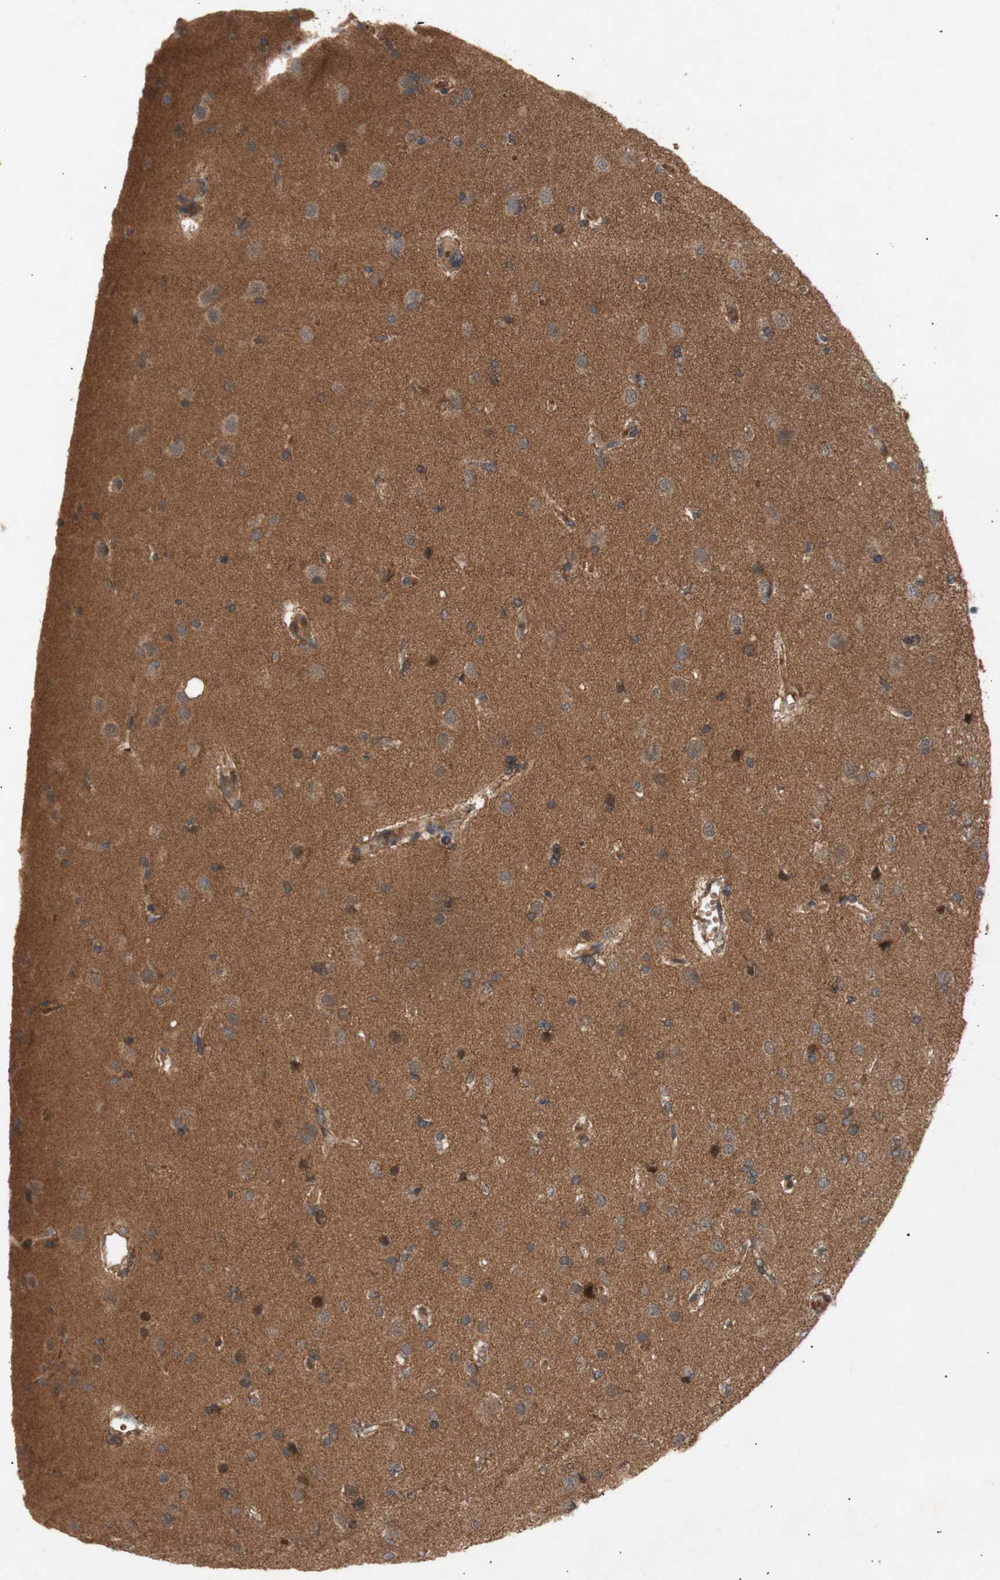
{"staining": {"intensity": "moderate", "quantity": ">75%", "location": "cytoplasmic/membranous,nuclear"}, "tissue": "glioma", "cell_type": "Tumor cells", "image_type": "cancer", "snomed": [{"axis": "morphology", "description": "Glioma, malignant, High grade"}, {"axis": "topography", "description": "Brain"}], "caption": "DAB (3,3'-diaminobenzidine) immunohistochemical staining of human glioma shows moderate cytoplasmic/membranous and nuclear protein staining in approximately >75% of tumor cells.", "gene": "PKN1", "patient": {"sex": "female", "age": 59}}